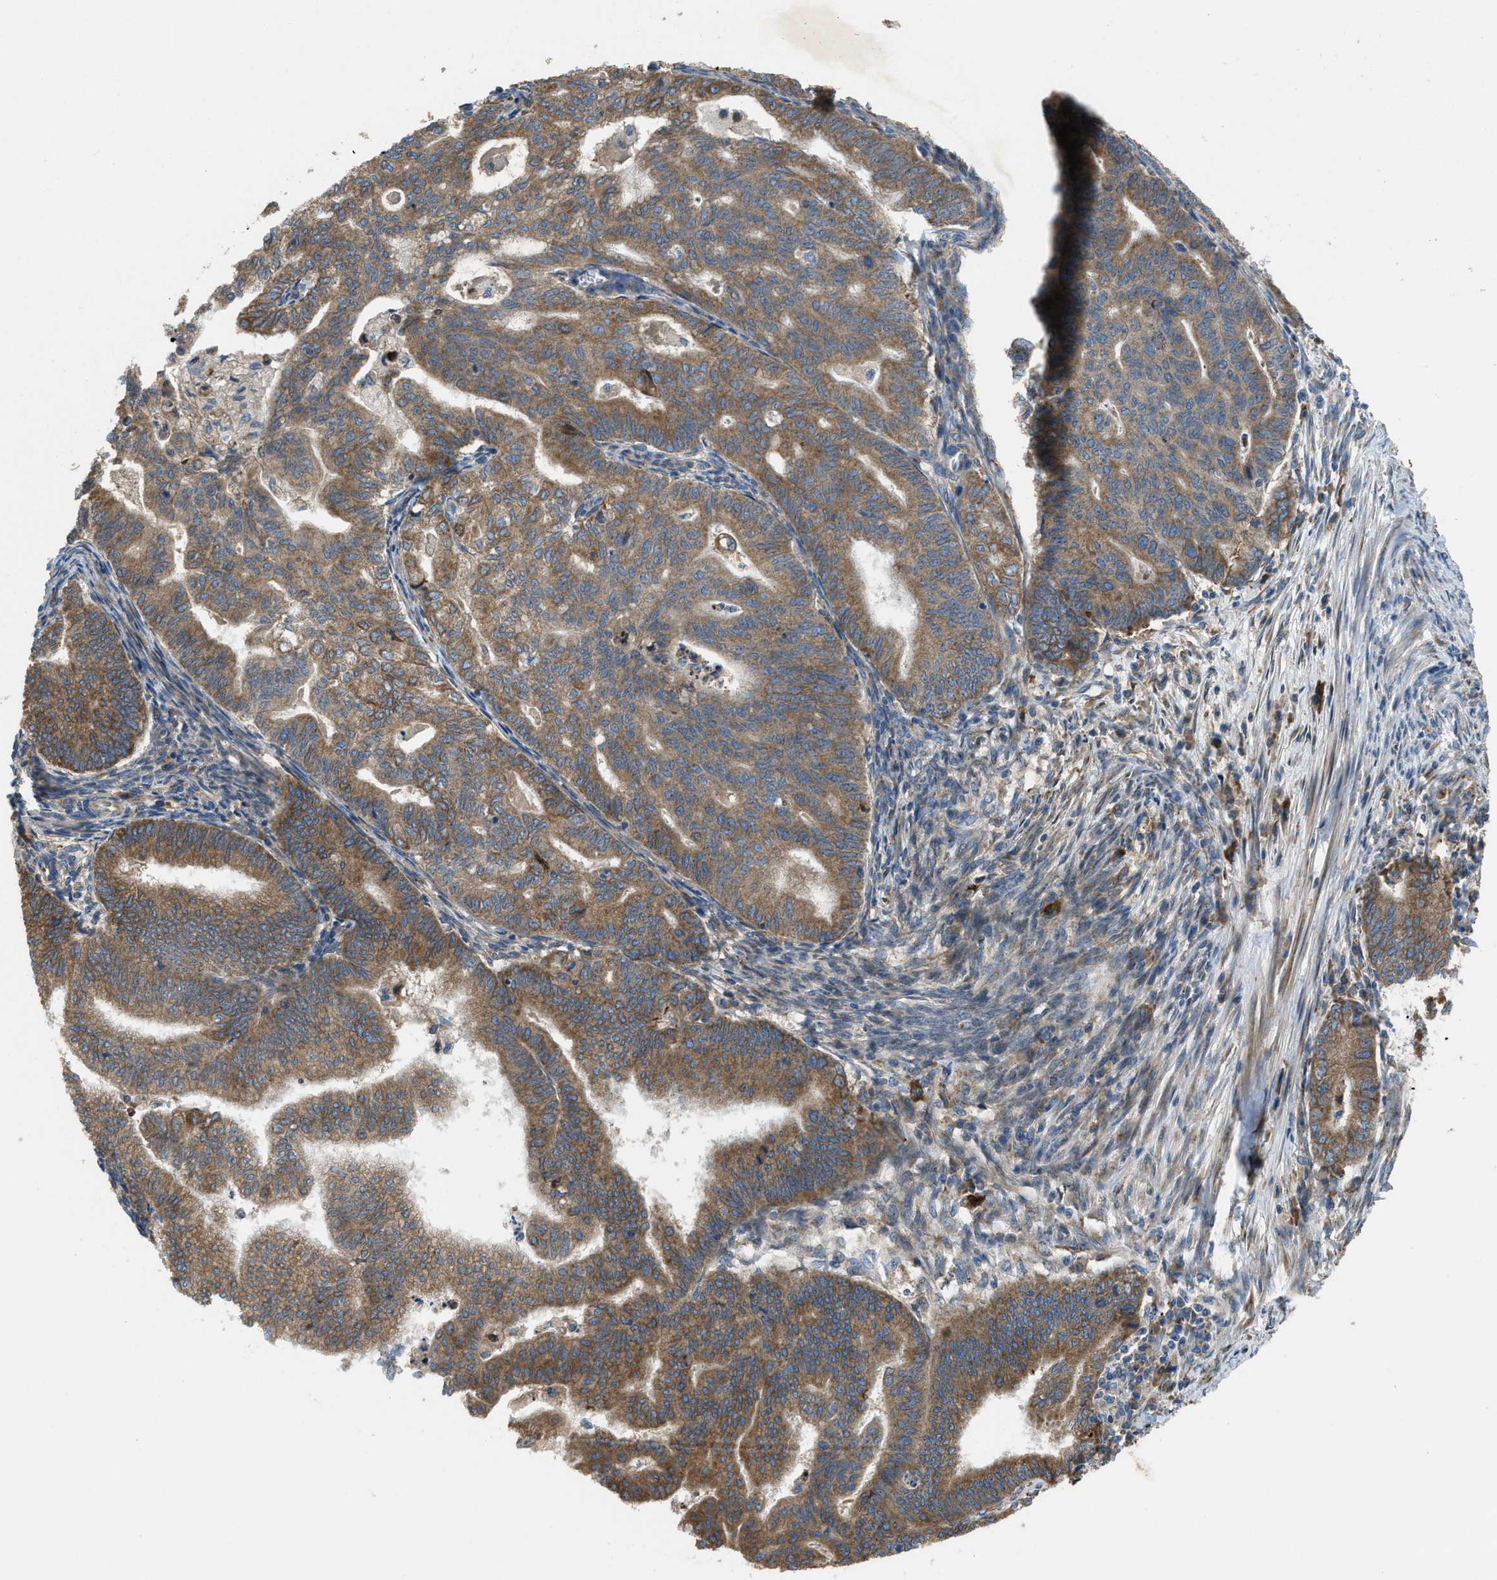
{"staining": {"intensity": "moderate", "quantity": ">75%", "location": "cytoplasmic/membranous"}, "tissue": "endometrial cancer", "cell_type": "Tumor cells", "image_type": "cancer", "snomed": [{"axis": "morphology", "description": "Polyp, NOS"}, {"axis": "morphology", "description": "Adenocarcinoma, NOS"}, {"axis": "morphology", "description": "Adenoma, NOS"}, {"axis": "topography", "description": "Endometrium"}], "caption": "Protein staining exhibits moderate cytoplasmic/membranous expression in approximately >75% of tumor cells in endometrial cancer (polyp).", "gene": "TMEM68", "patient": {"sex": "female", "age": 79}}